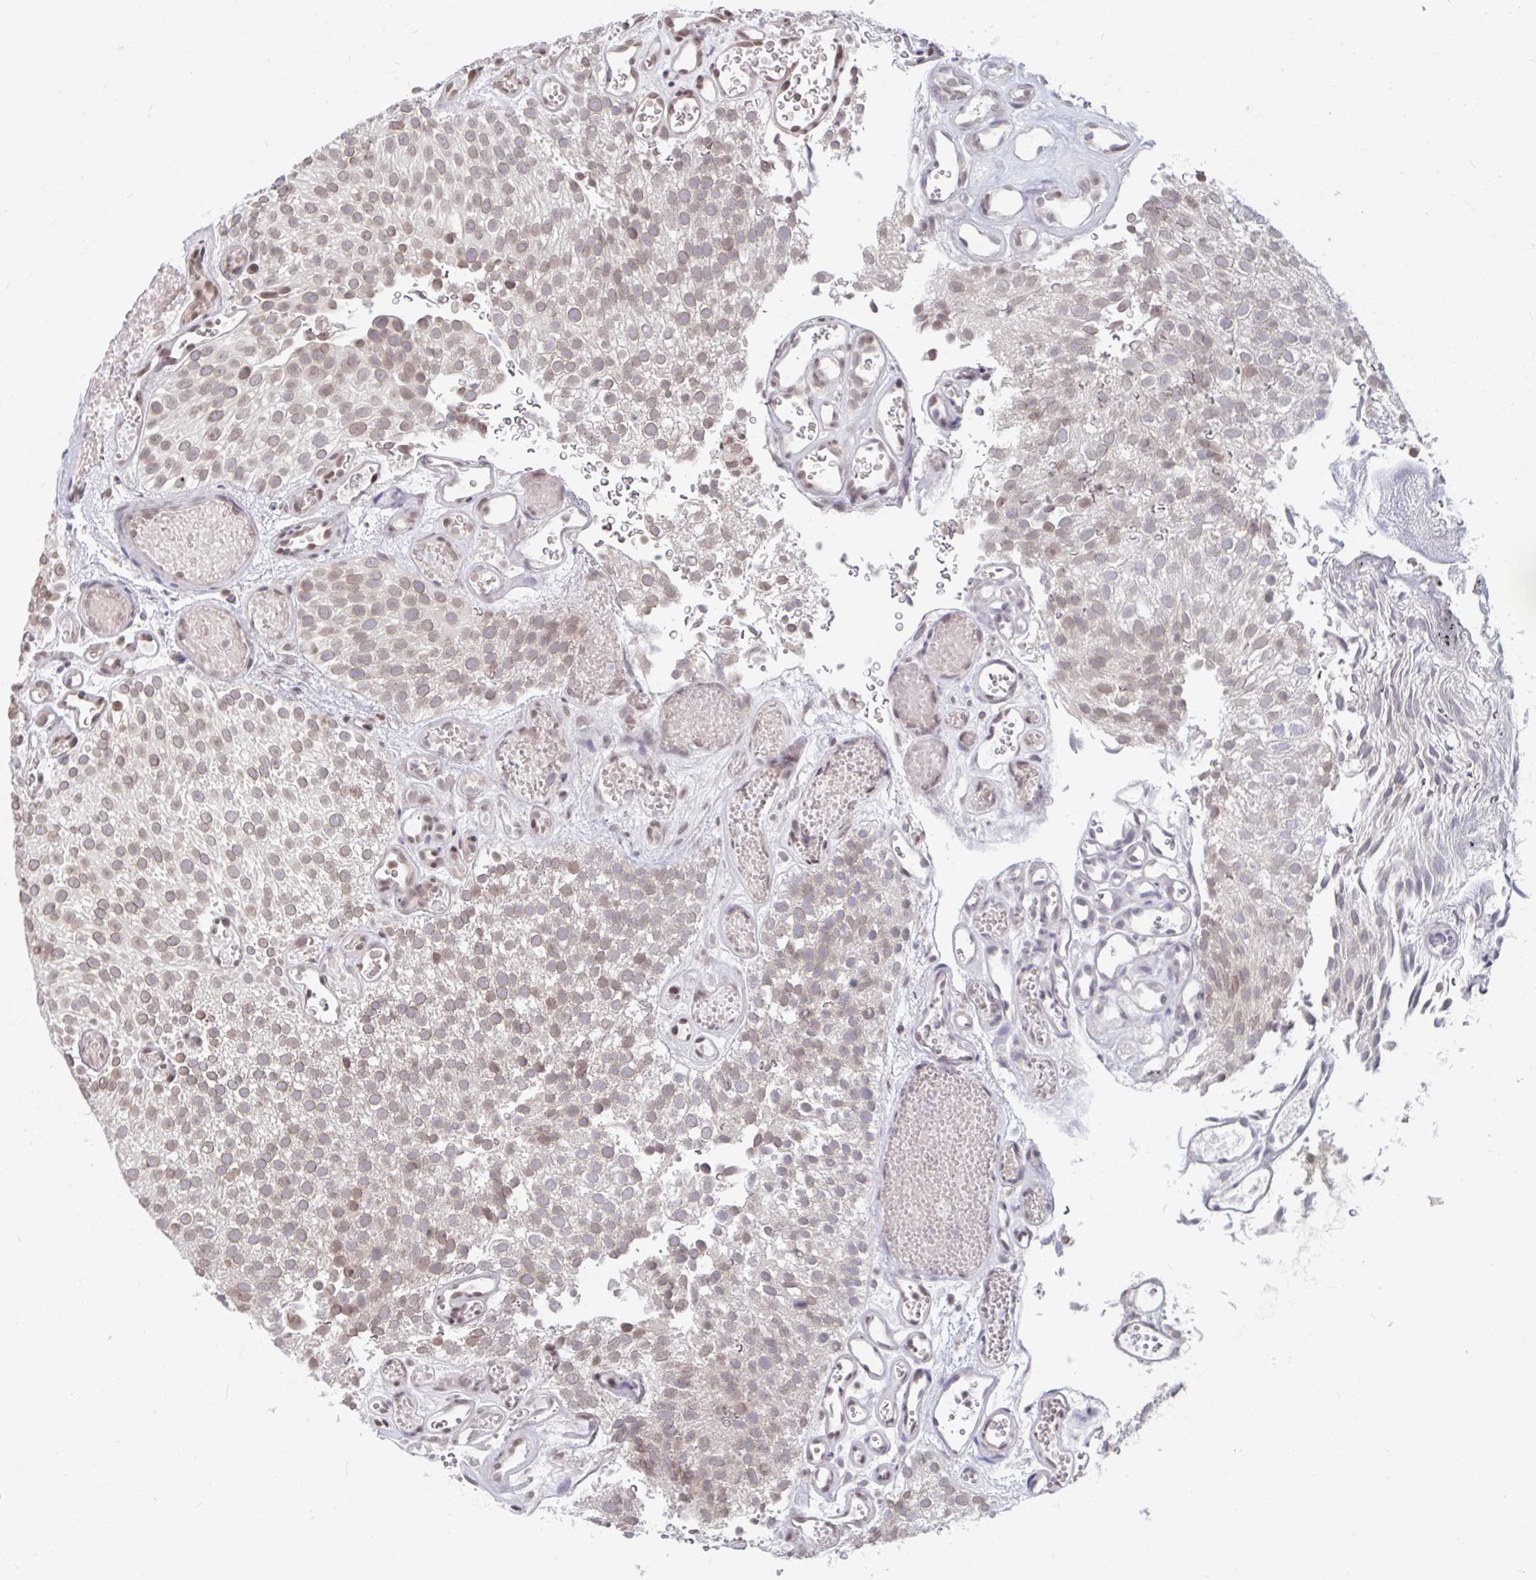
{"staining": {"intensity": "weak", "quantity": ">75%", "location": "cytoplasmic/membranous"}, "tissue": "urothelial cancer", "cell_type": "Tumor cells", "image_type": "cancer", "snomed": [{"axis": "morphology", "description": "Urothelial carcinoma, Low grade"}, {"axis": "topography", "description": "Urinary bladder"}], "caption": "An image showing weak cytoplasmic/membranous expression in approximately >75% of tumor cells in low-grade urothelial carcinoma, as visualized by brown immunohistochemical staining.", "gene": "TRIP12", "patient": {"sex": "male", "age": 78}}